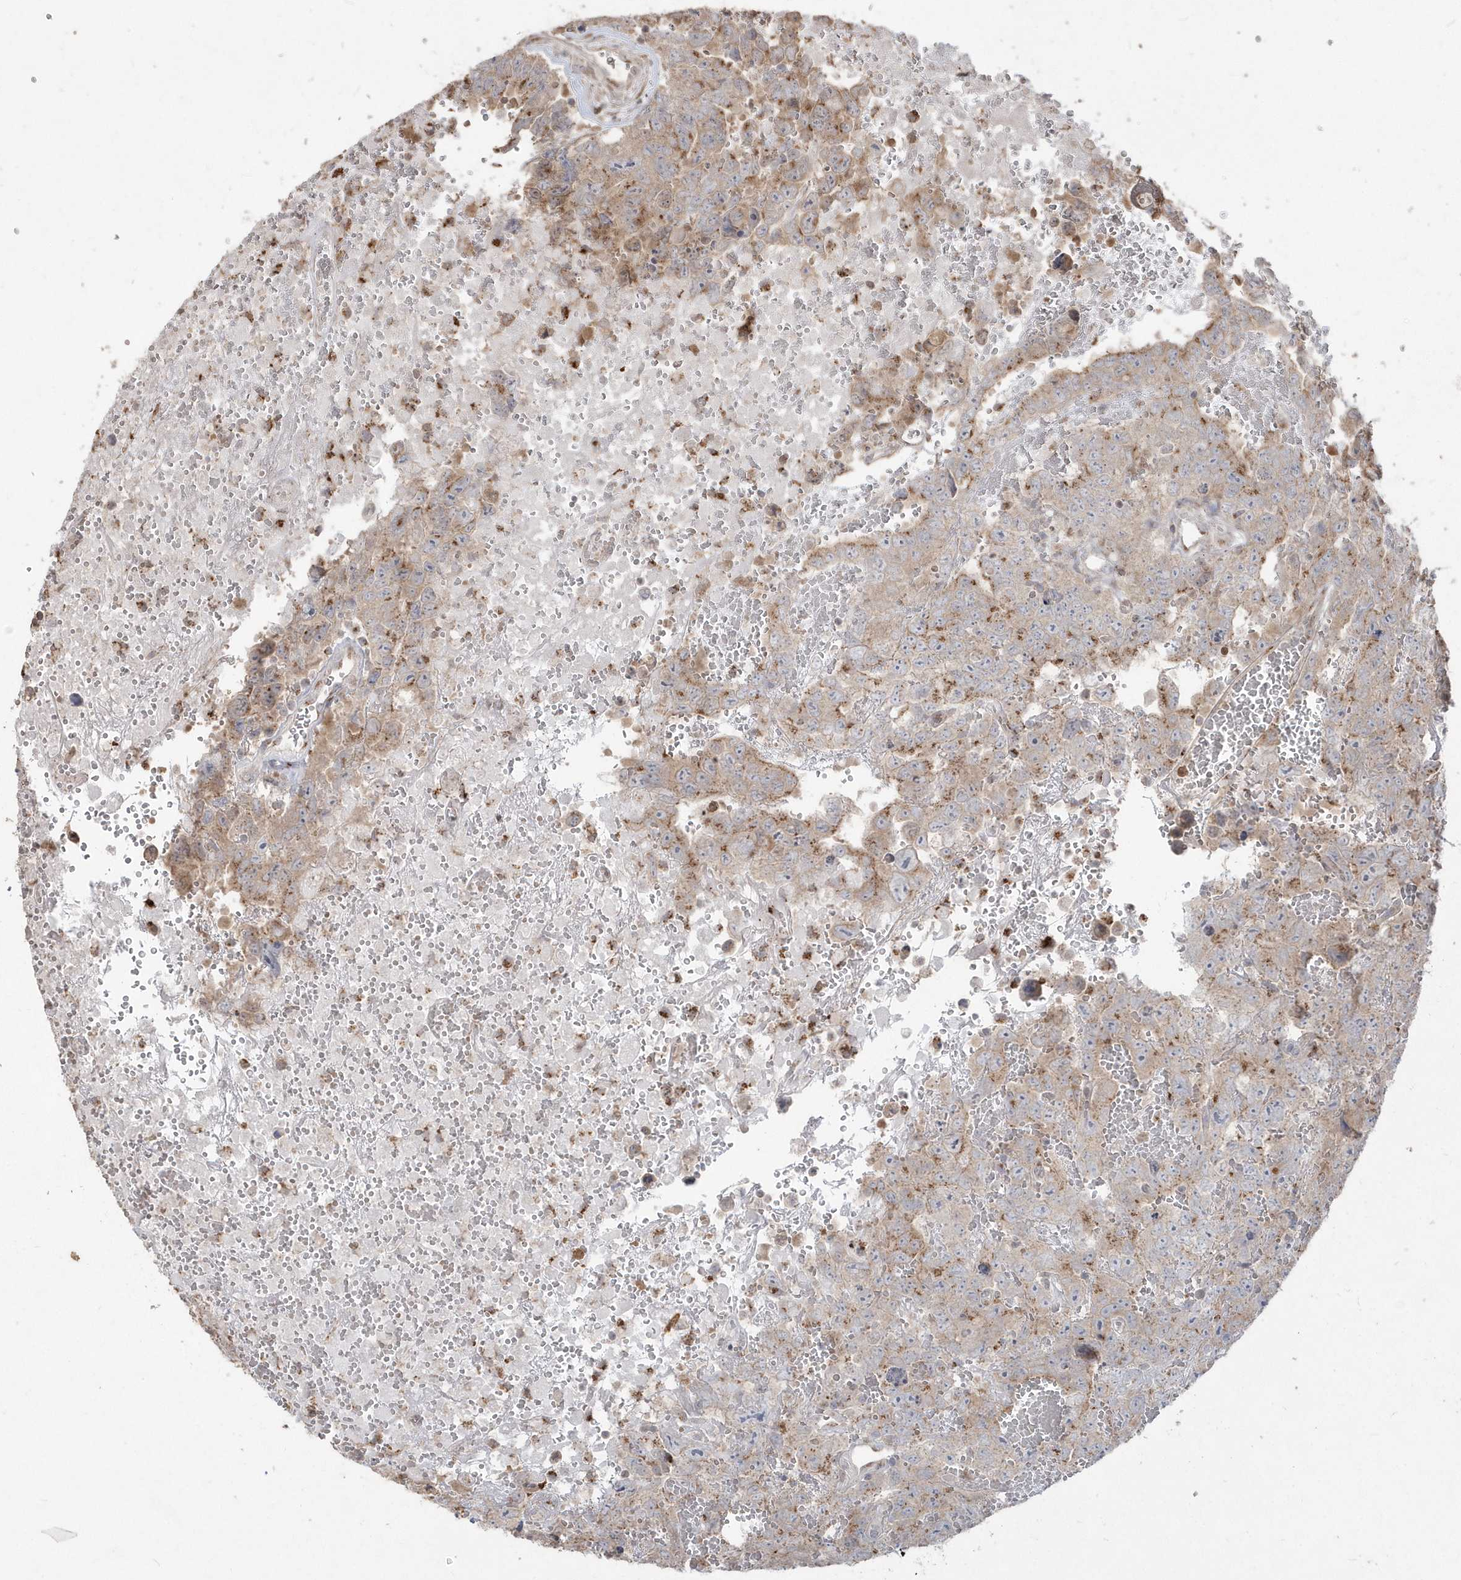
{"staining": {"intensity": "moderate", "quantity": "25%-75%", "location": "cytoplasmic/membranous"}, "tissue": "testis cancer", "cell_type": "Tumor cells", "image_type": "cancer", "snomed": [{"axis": "morphology", "description": "Carcinoma, Embryonal, NOS"}, {"axis": "topography", "description": "Testis"}], "caption": "IHC of human testis embryonal carcinoma shows medium levels of moderate cytoplasmic/membranous positivity in about 25%-75% of tumor cells.", "gene": "GEMIN6", "patient": {"sex": "male", "age": 45}}